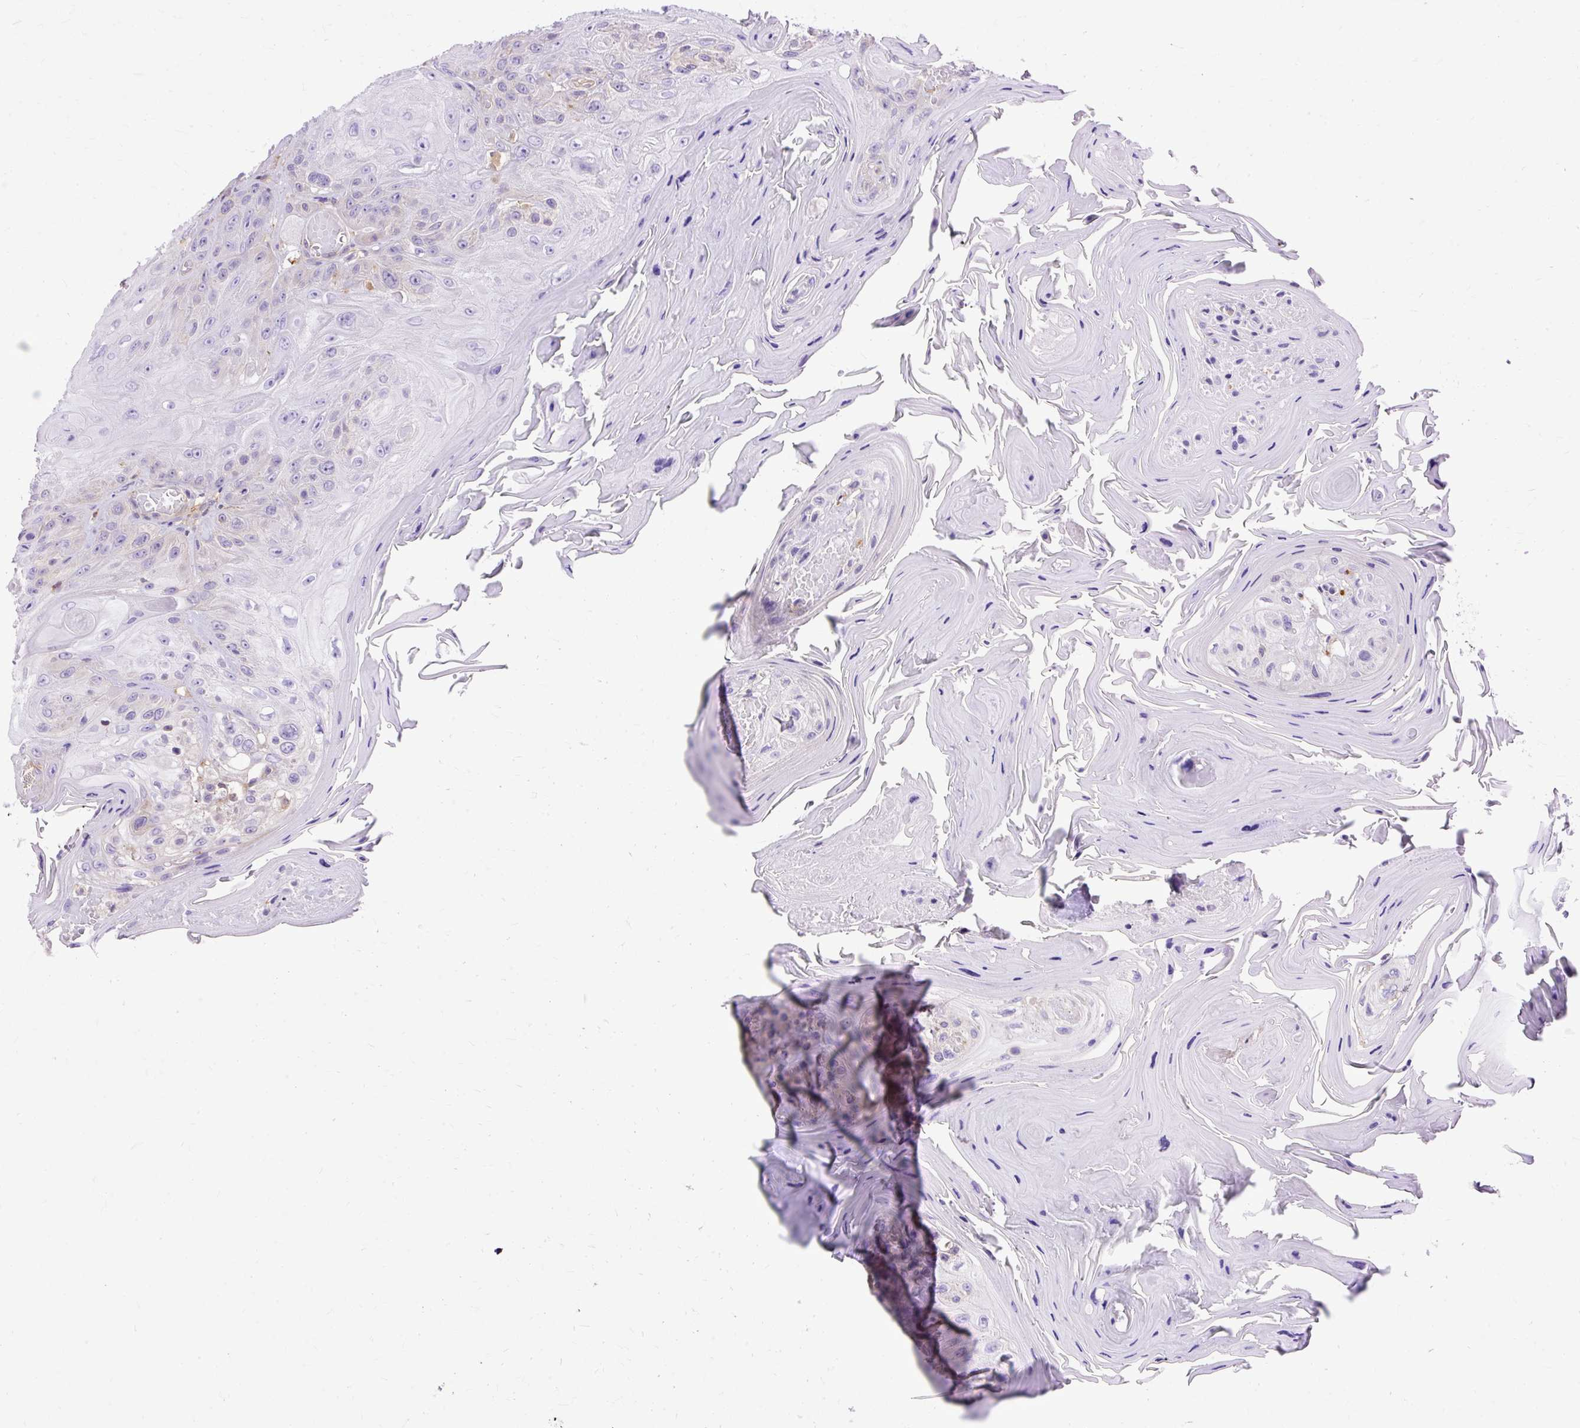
{"staining": {"intensity": "negative", "quantity": "none", "location": "none"}, "tissue": "head and neck cancer", "cell_type": "Tumor cells", "image_type": "cancer", "snomed": [{"axis": "morphology", "description": "Squamous cell carcinoma, NOS"}, {"axis": "topography", "description": "Head-Neck"}], "caption": "Tumor cells show no significant protein expression in squamous cell carcinoma (head and neck). (Brightfield microscopy of DAB (3,3'-diaminobenzidine) immunohistochemistry (IHC) at high magnification).", "gene": "TWF2", "patient": {"sex": "female", "age": 59}}